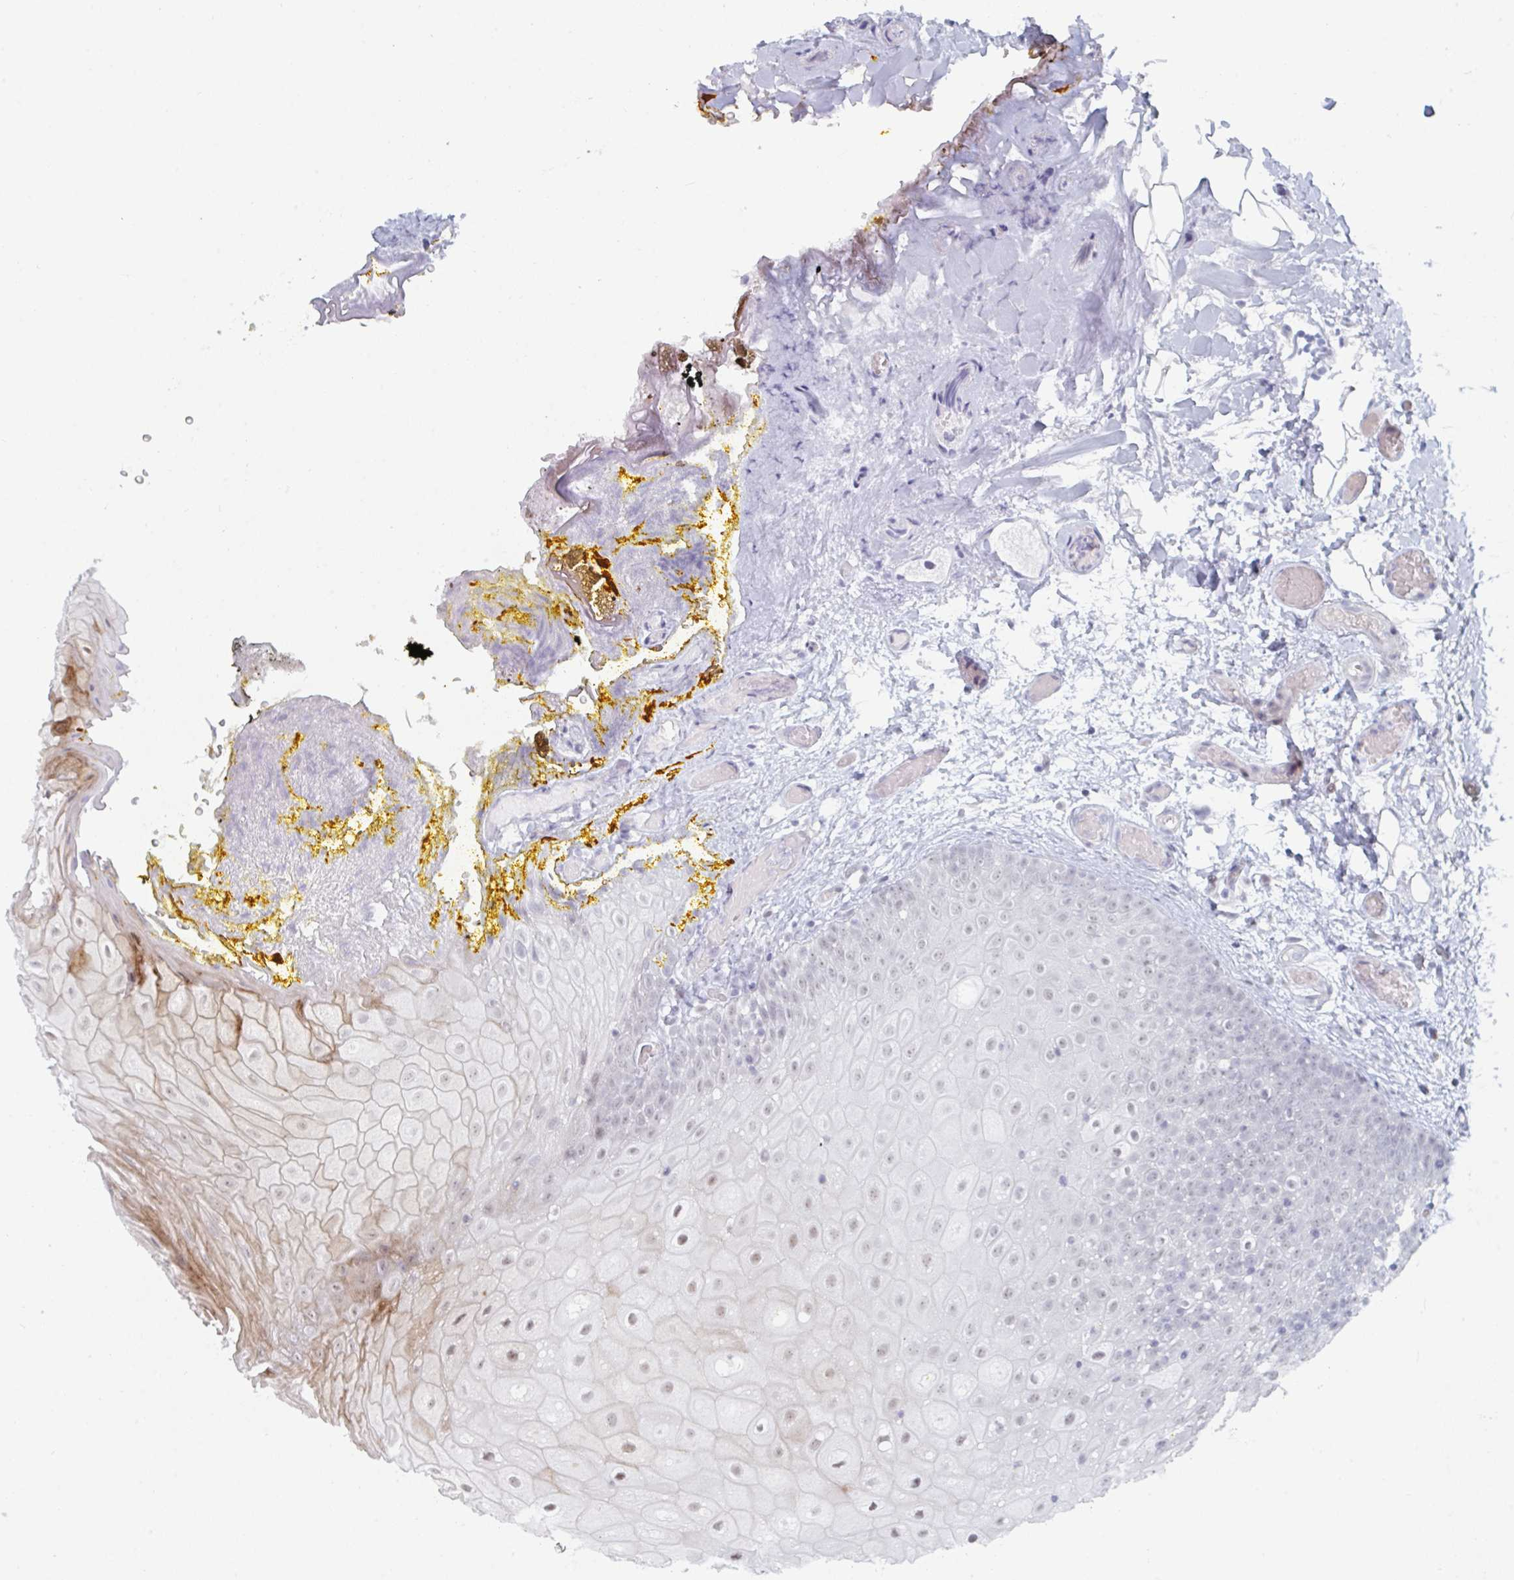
{"staining": {"intensity": "weak", "quantity": "25%-75%", "location": "nuclear"}, "tissue": "oral mucosa", "cell_type": "Squamous epithelial cells", "image_type": "normal", "snomed": [{"axis": "morphology", "description": "Normal tissue, NOS"}, {"axis": "morphology", "description": "Squamous cell carcinoma, NOS"}, {"axis": "topography", "description": "Oral tissue"}, {"axis": "topography", "description": "Tounge, NOS"}, {"axis": "topography", "description": "Head-Neck"}], "caption": "IHC of benign human oral mucosa demonstrates low levels of weak nuclear positivity in approximately 25%-75% of squamous epithelial cells. Using DAB (3,3'-diaminobenzidine) (brown) and hematoxylin (blue) stains, captured at high magnification using brightfield microscopy.", "gene": "NR1H2", "patient": {"sex": "male", "age": 76}}